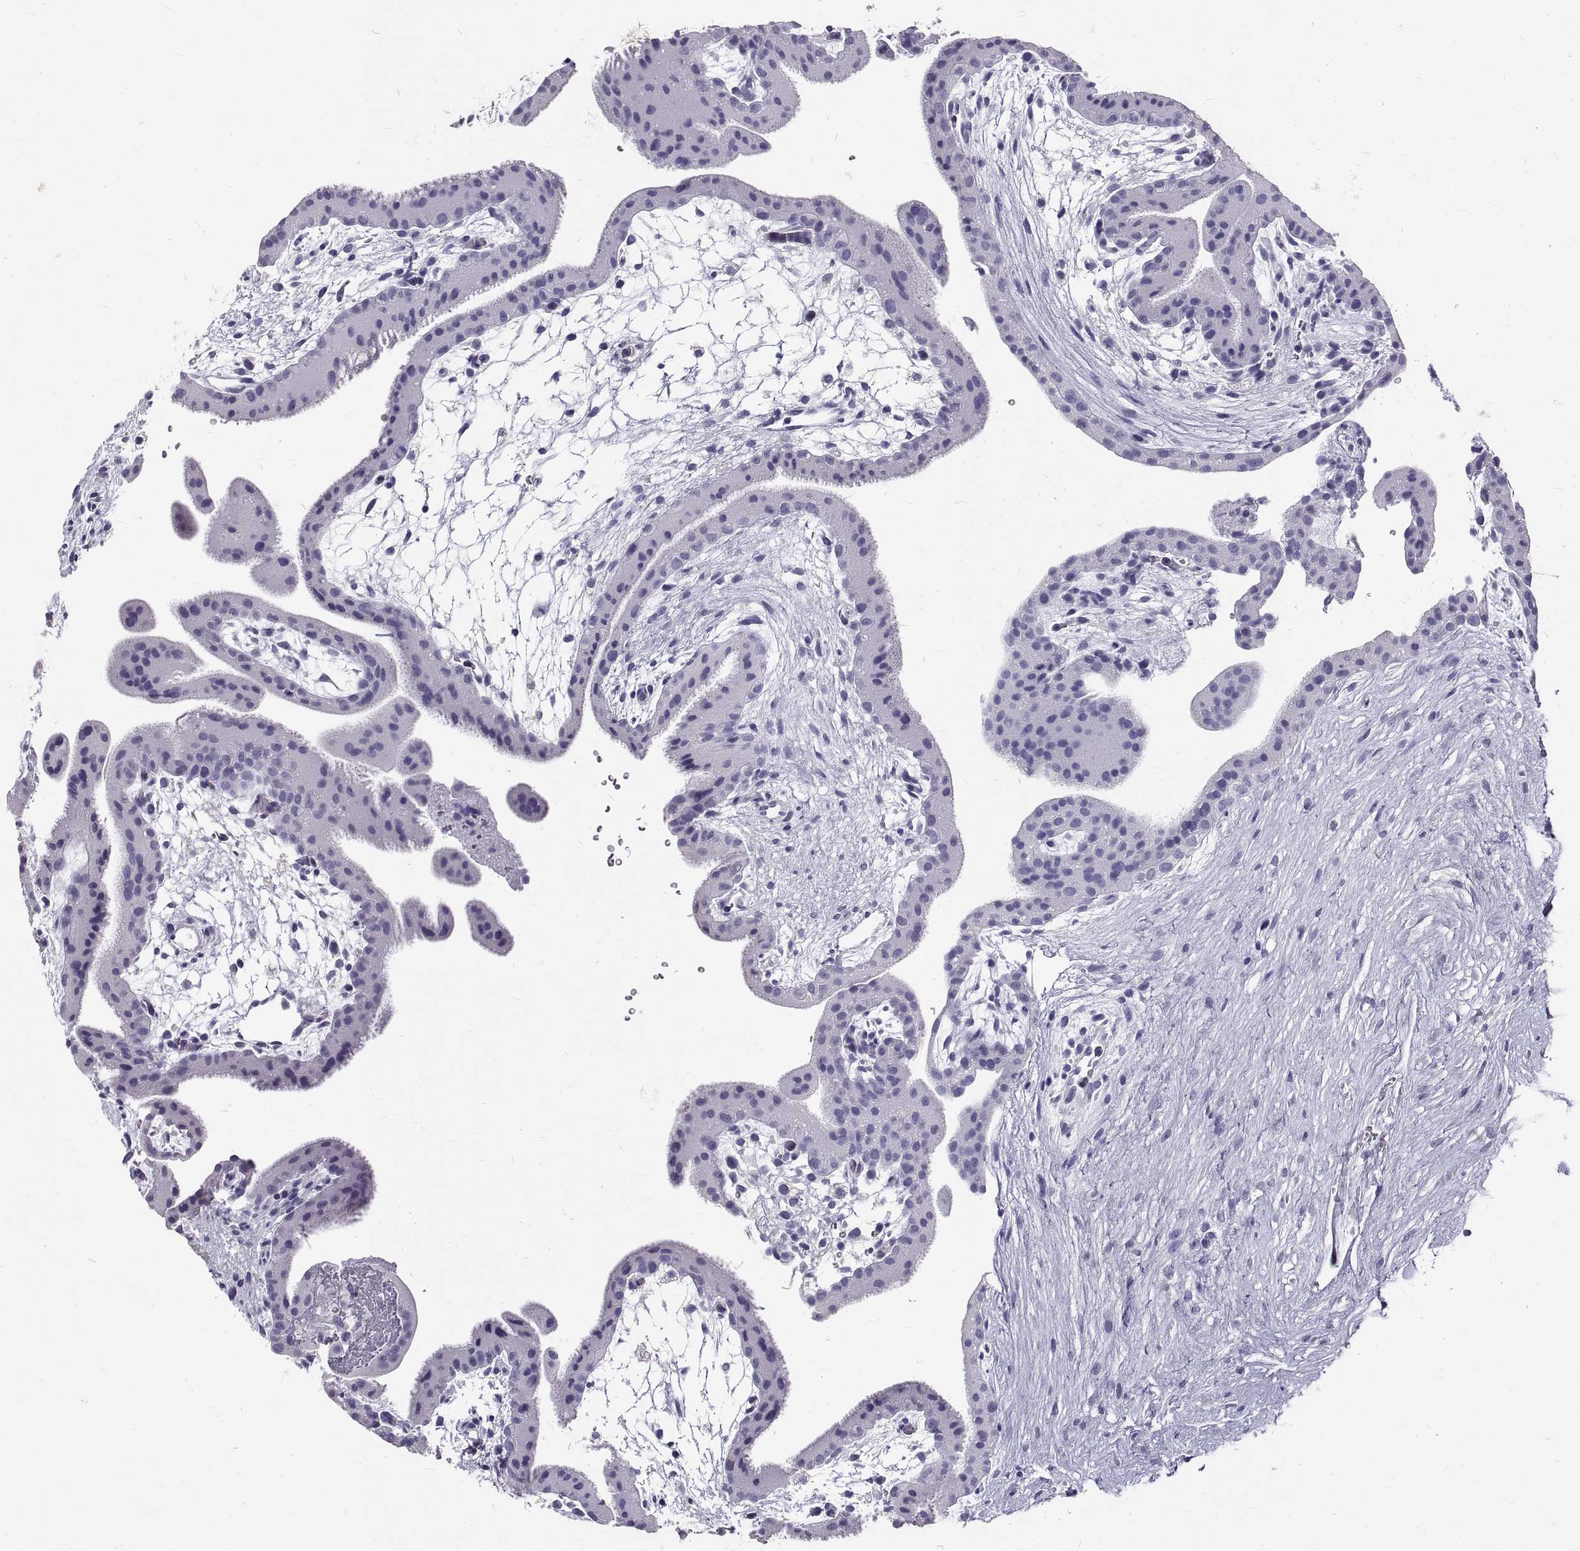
{"staining": {"intensity": "negative", "quantity": "none", "location": "none"}, "tissue": "placenta", "cell_type": "Decidual cells", "image_type": "normal", "snomed": [{"axis": "morphology", "description": "Normal tissue, NOS"}, {"axis": "topography", "description": "Placenta"}], "caption": "Micrograph shows no significant protein staining in decidual cells of normal placenta.", "gene": "GNG12", "patient": {"sex": "female", "age": 19}}